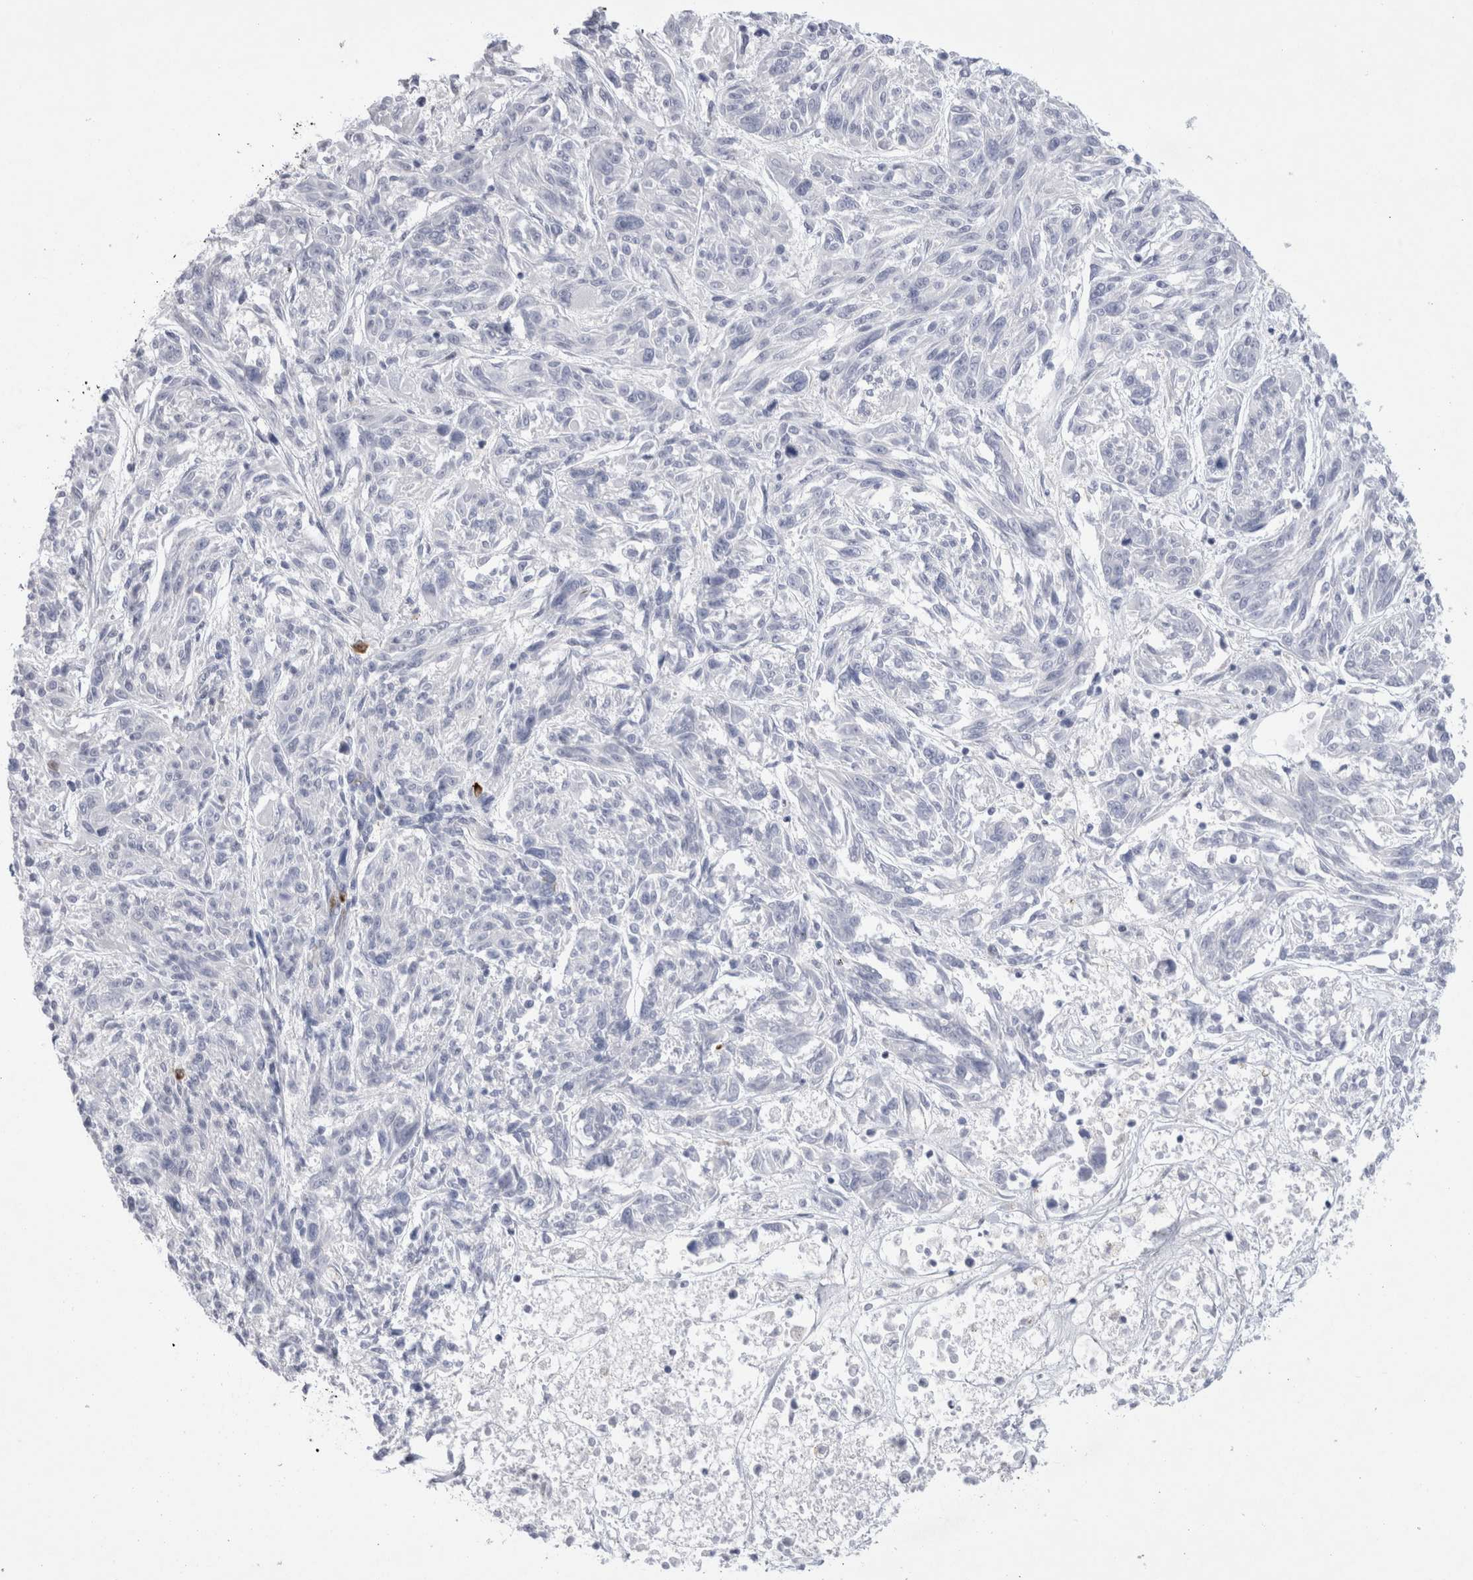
{"staining": {"intensity": "negative", "quantity": "none", "location": "none"}, "tissue": "melanoma", "cell_type": "Tumor cells", "image_type": "cancer", "snomed": [{"axis": "morphology", "description": "Malignant melanoma, NOS"}, {"axis": "topography", "description": "Skin"}], "caption": "Immunohistochemistry (IHC) micrograph of malignant melanoma stained for a protein (brown), which displays no expression in tumor cells. Nuclei are stained in blue.", "gene": "GAA", "patient": {"sex": "male", "age": 53}}